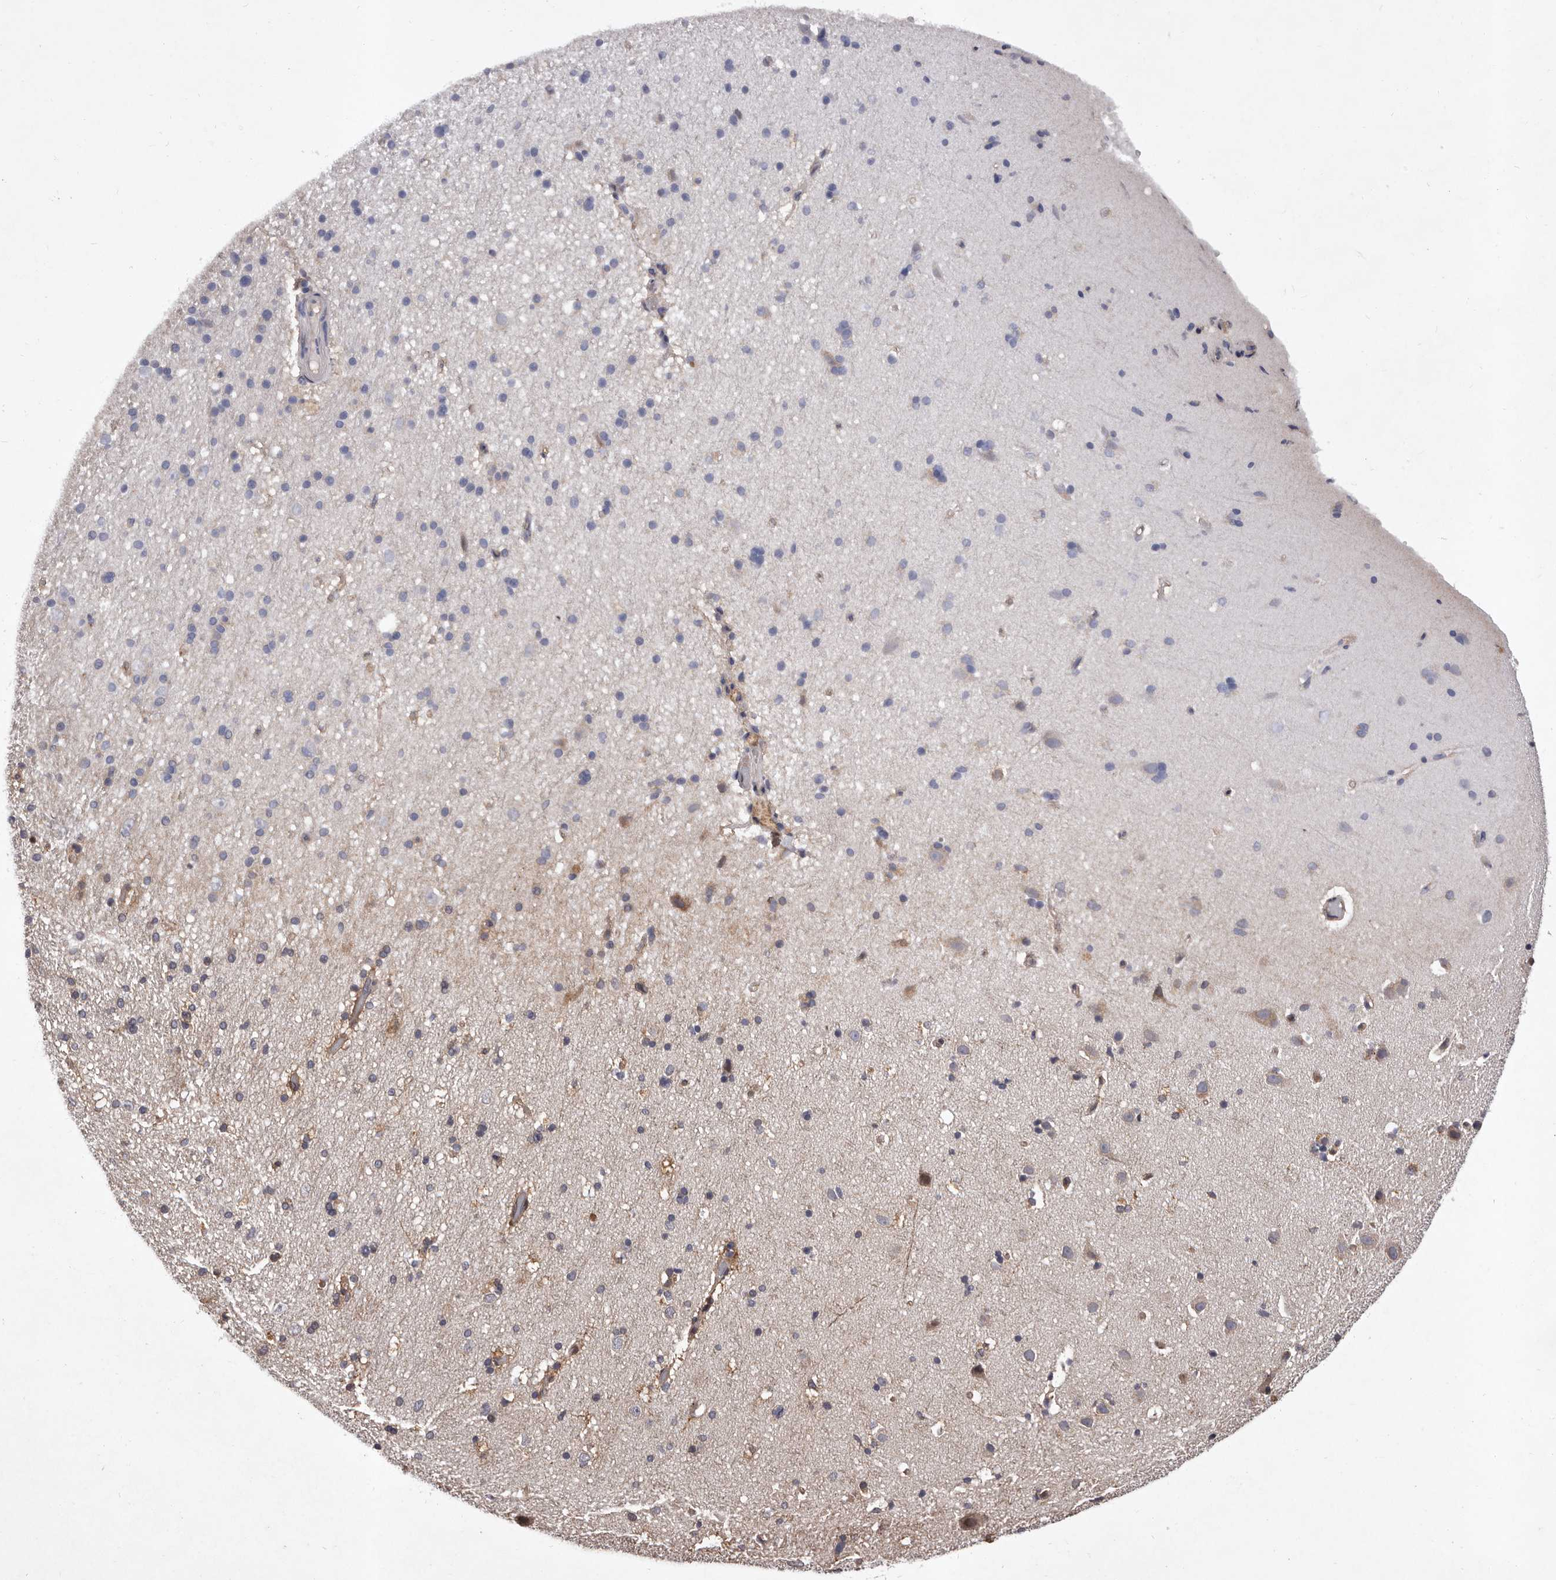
{"staining": {"intensity": "moderate", "quantity": ">75%", "location": "cytoplasmic/membranous"}, "tissue": "cerebral cortex", "cell_type": "Endothelial cells", "image_type": "normal", "snomed": [{"axis": "morphology", "description": "Normal tissue, NOS"}, {"axis": "topography", "description": "Cerebral cortex"}], "caption": "IHC histopathology image of unremarkable cerebral cortex stained for a protein (brown), which displays medium levels of moderate cytoplasmic/membranous expression in about >75% of endothelial cells.", "gene": "GADD45B", "patient": {"sex": "male", "age": 34}}